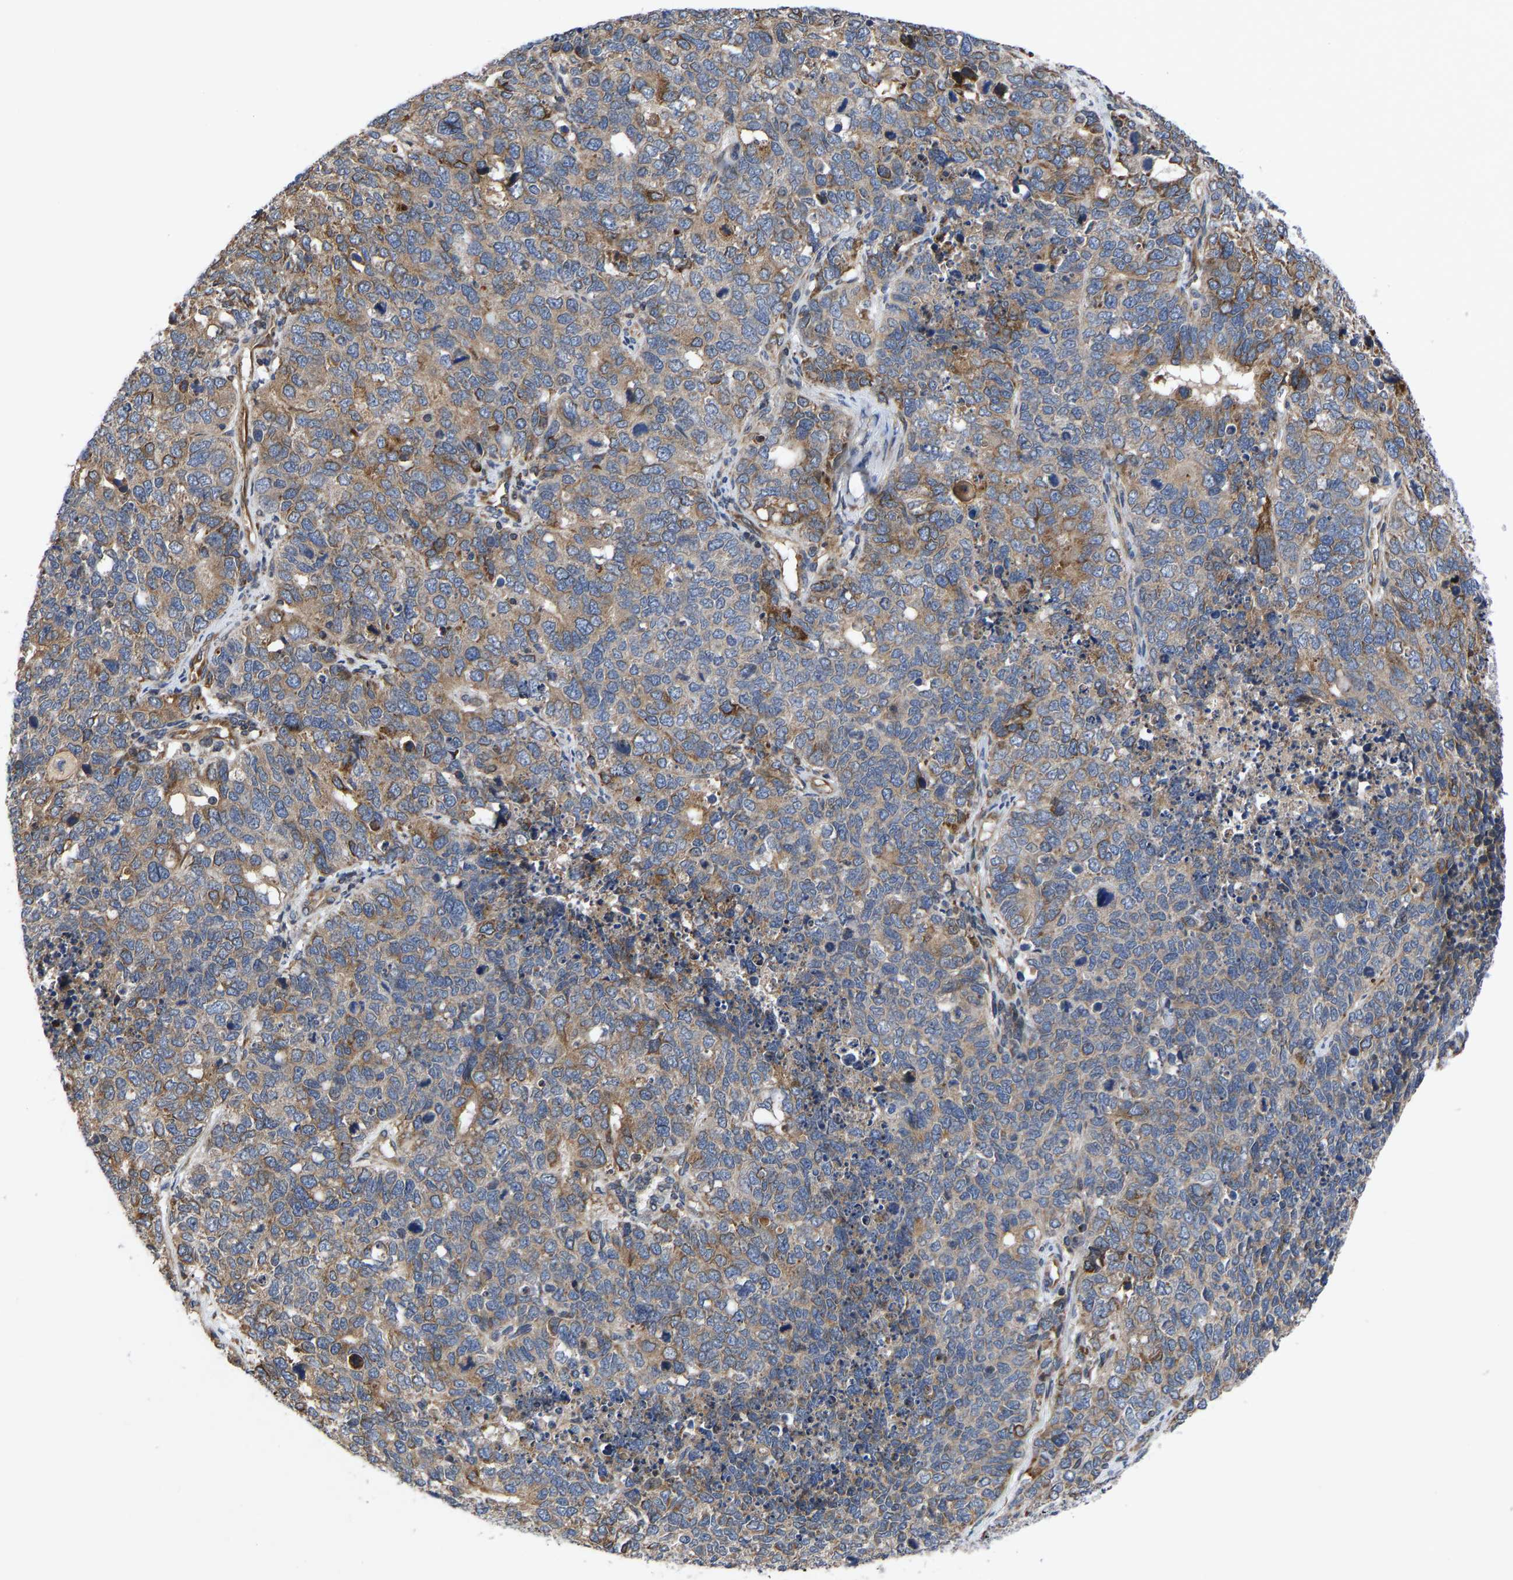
{"staining": {"intensity": "moderate", "quantity": "25%-75%", "location": "cytoplasmic/membranous"}, "tissue": "cervical cancer", "cell_type": "Tumor cells", "image_type": "cancer", "snomed": [{"axis": "morphology", "description": "Squamous cell carcinoma, NOS"}, {"axis": "topography", "description": "Cervix"}], "caption": "A photomicrograph of cervical squamous cell carcinoma stained for a protein demonstrates moderate cytoplasmic/membranous brown staining in tumor cells. (DAB IHC with brightfield microscopy, high magnification).", "gene": "FRRS1", "patient": {"sex": "female", "age": 63}}